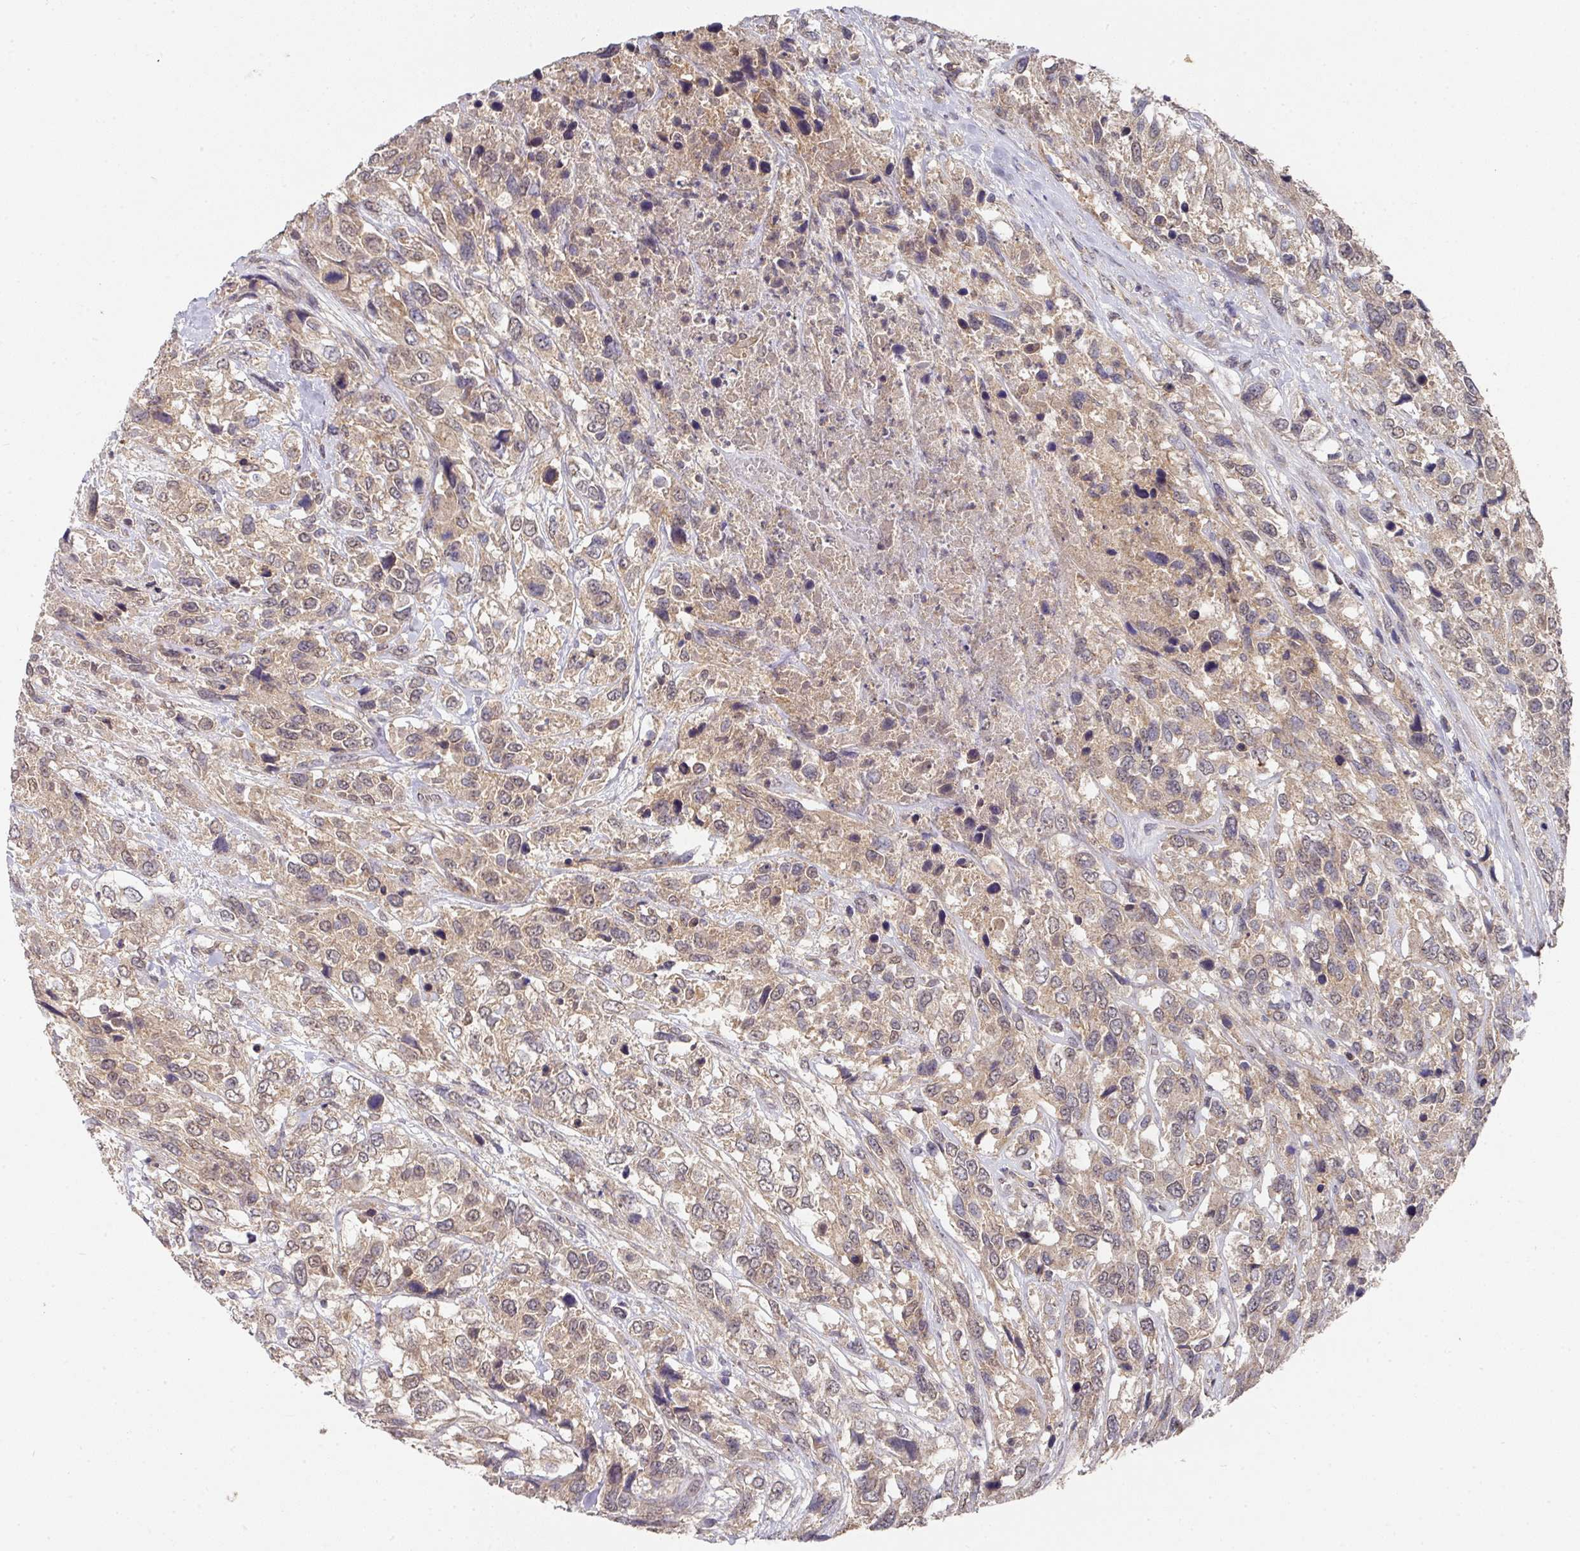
{"staining": {"intensity": "moderate", "quantity": ">75%", "location": "cytoplasmic/membranous,nuclear"}, "tissue": "urothelial cancer", "cell_type": "Tumor cells", "image_type": "cancer", "snomed": [{"axis": "morphology", "description": "Urothelial carcinoma, High grade"}, {"axis": "topography", "description": "Urinary bladder"}], "caption": "Immunohistochemistry (IHC) image of neoplastic tissue: high-grade urothelial carcinoma stained using immunohistochemistry exhibits medium levels of moderate protein expression localized specifically in the cytoplasmic/membranous and nuclear of tumor cells, appearing as a cytoplasmic/membranous and nuclear brown color.", "gene": "EXTL3", "patient": {"sex": "female", "age": 70}}